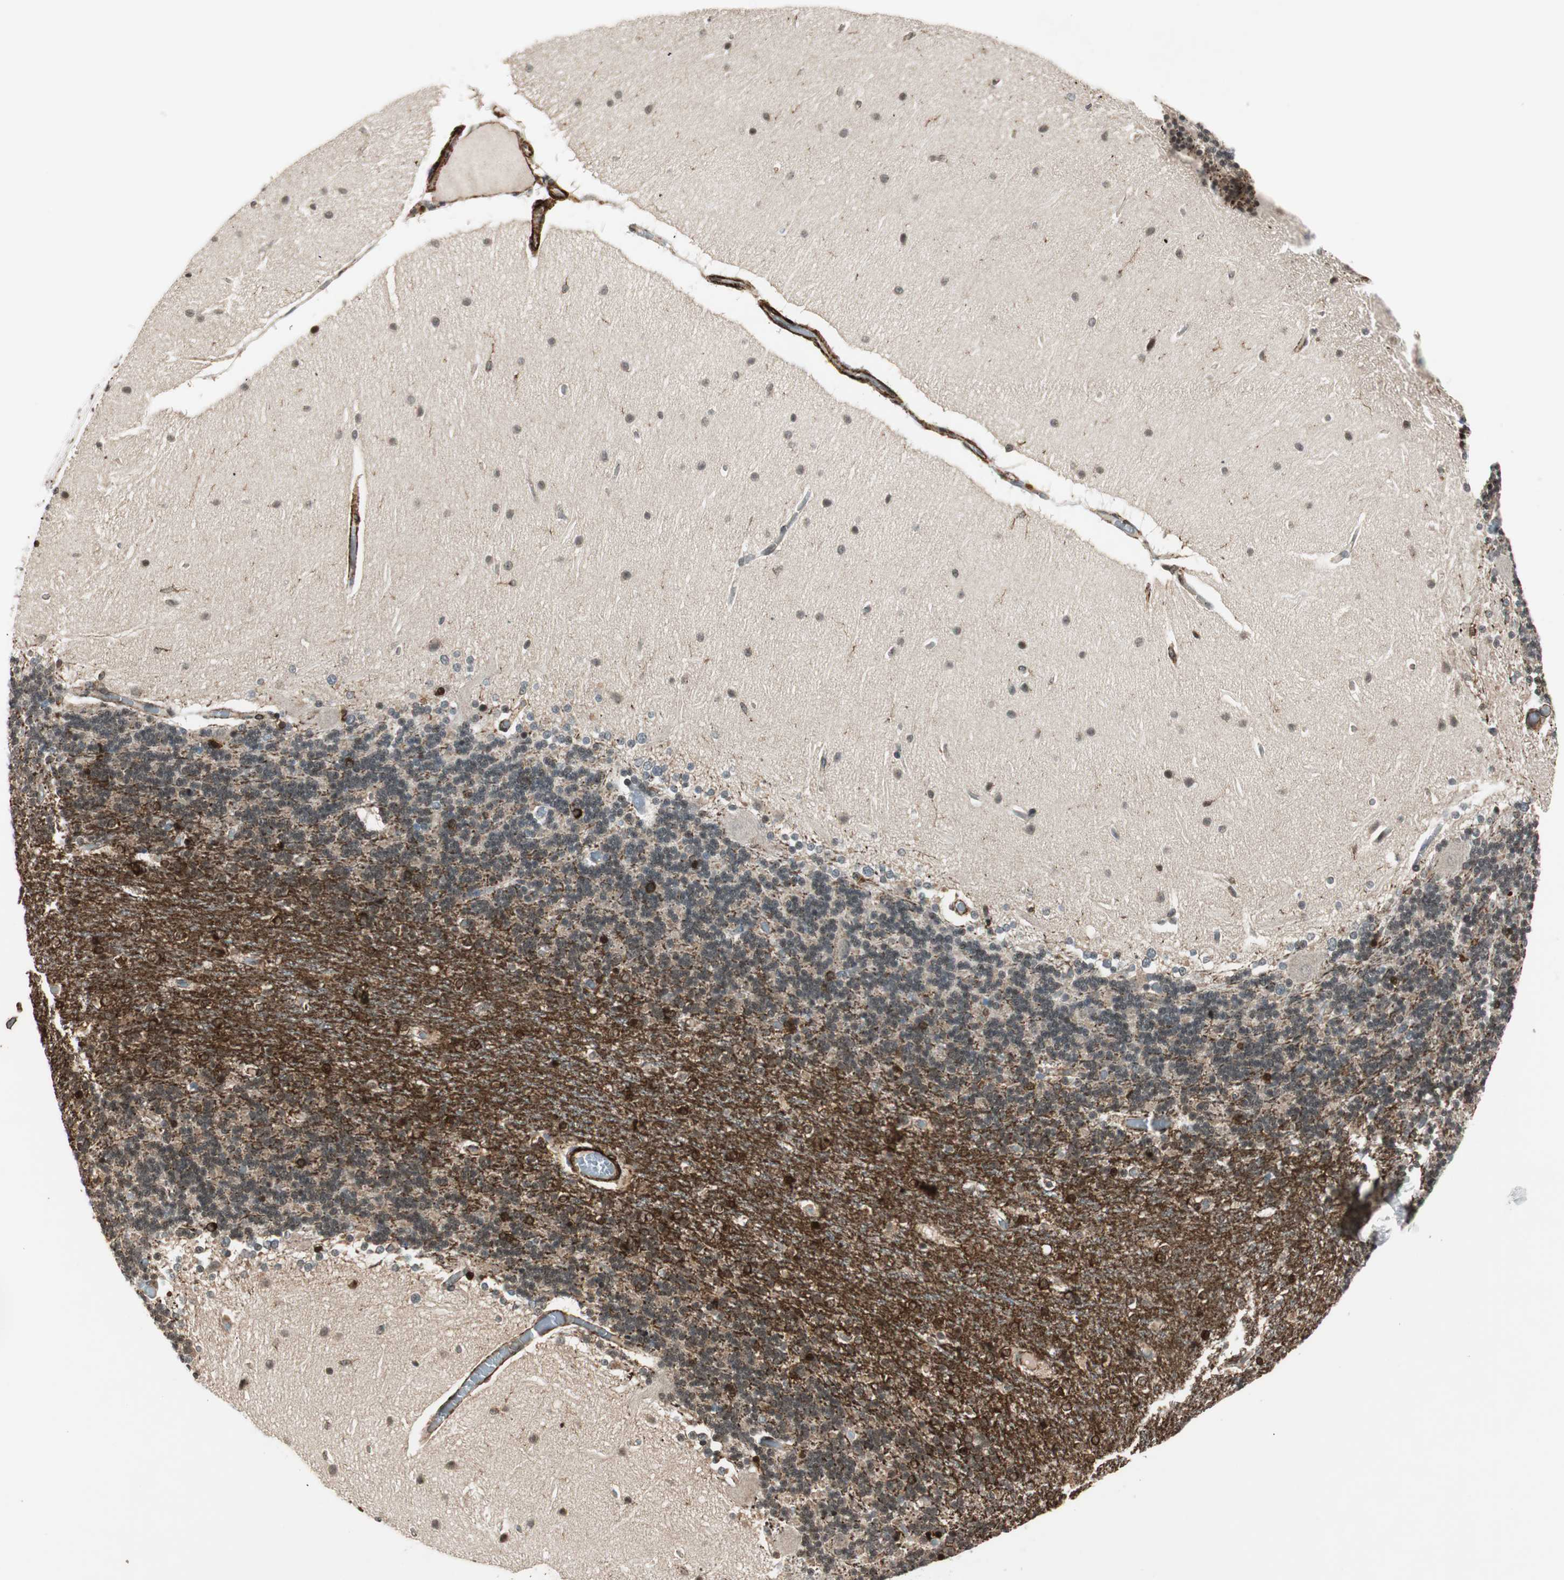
{"staining": {"intensity": "moderate", "quantity": "25%-75%", "location": "nuclear"}, "tissue": "cerebellum", "cell_type": "Cells in granular layer", "image_type": "normal", "snomed": [{"axis": "morphology", "description": "Normal tissue, NOS"}, {"axis": "topography", "description": "Cerebellum"}], "caption": "Cells in granular layer show medium levels of moderate nuclear staining in approximately 25%-75% of cells in normal human cerebellum. (IHC, brightfield microscopy, high magnification).", "gene": "CDK19", "patient": {"sex": "female", "age": 54}}